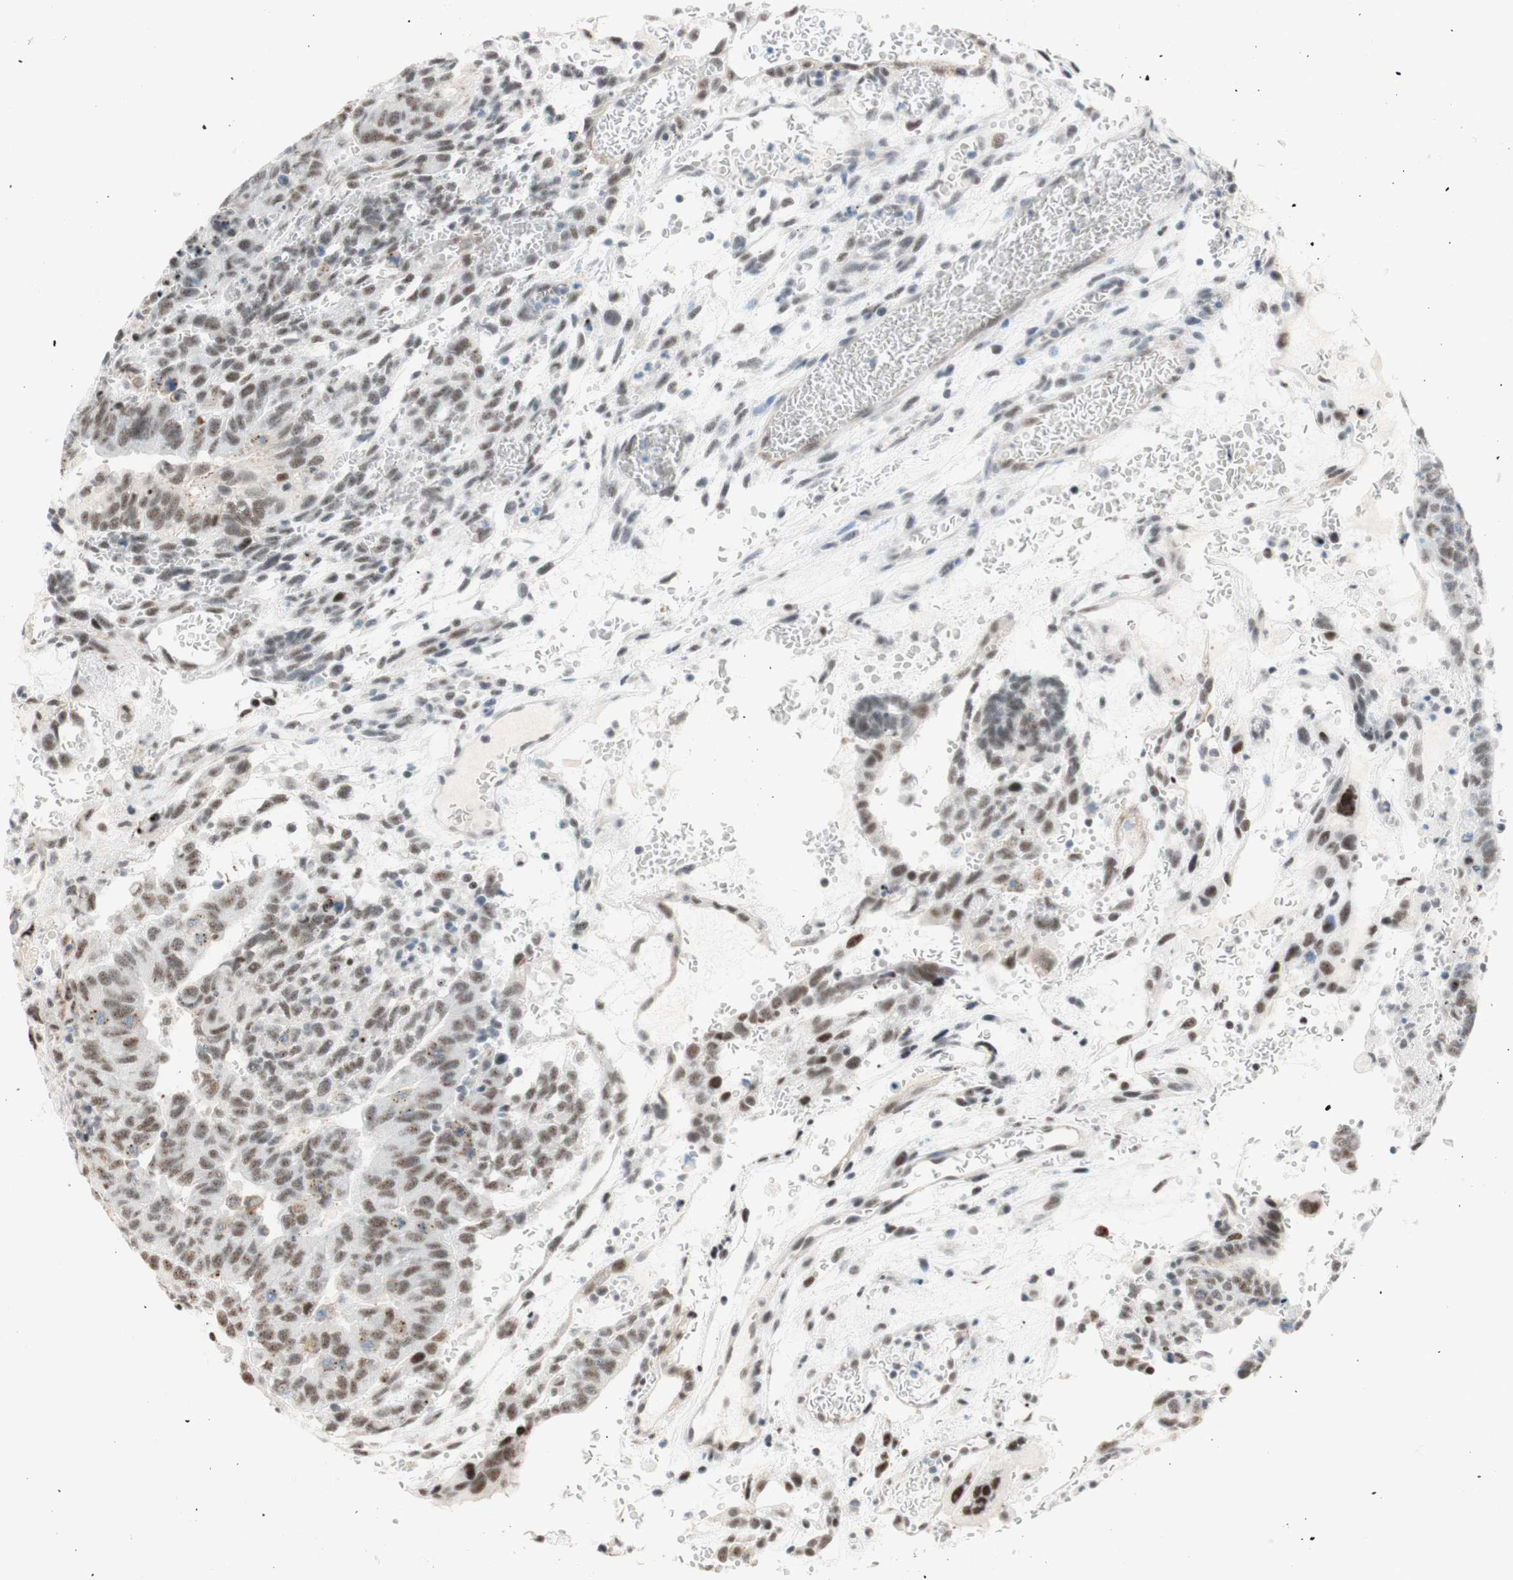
{"staining": {"intensity": "weak", "quantity": ">75%", "location": "nuclear"}, "tissue": "testis cancer", "cell_type": "Tumor cells", "image_type": "cancer", "snomed": [{"axis": "morphology", "description": "Seminoma, NOS"}, {"axis": "morphology", "description": "Carcinoma, Embryonal, NOS"}, {"axis": "topography", "description": "Testis"}], "caption": "Testis embryonal carcinoma stained for a protein (brown) shows weak nuclear positive expression in approximately >75% of tumor cells.", "gene": "SAP18", "patient": {"sex": "male", "age": 52}}